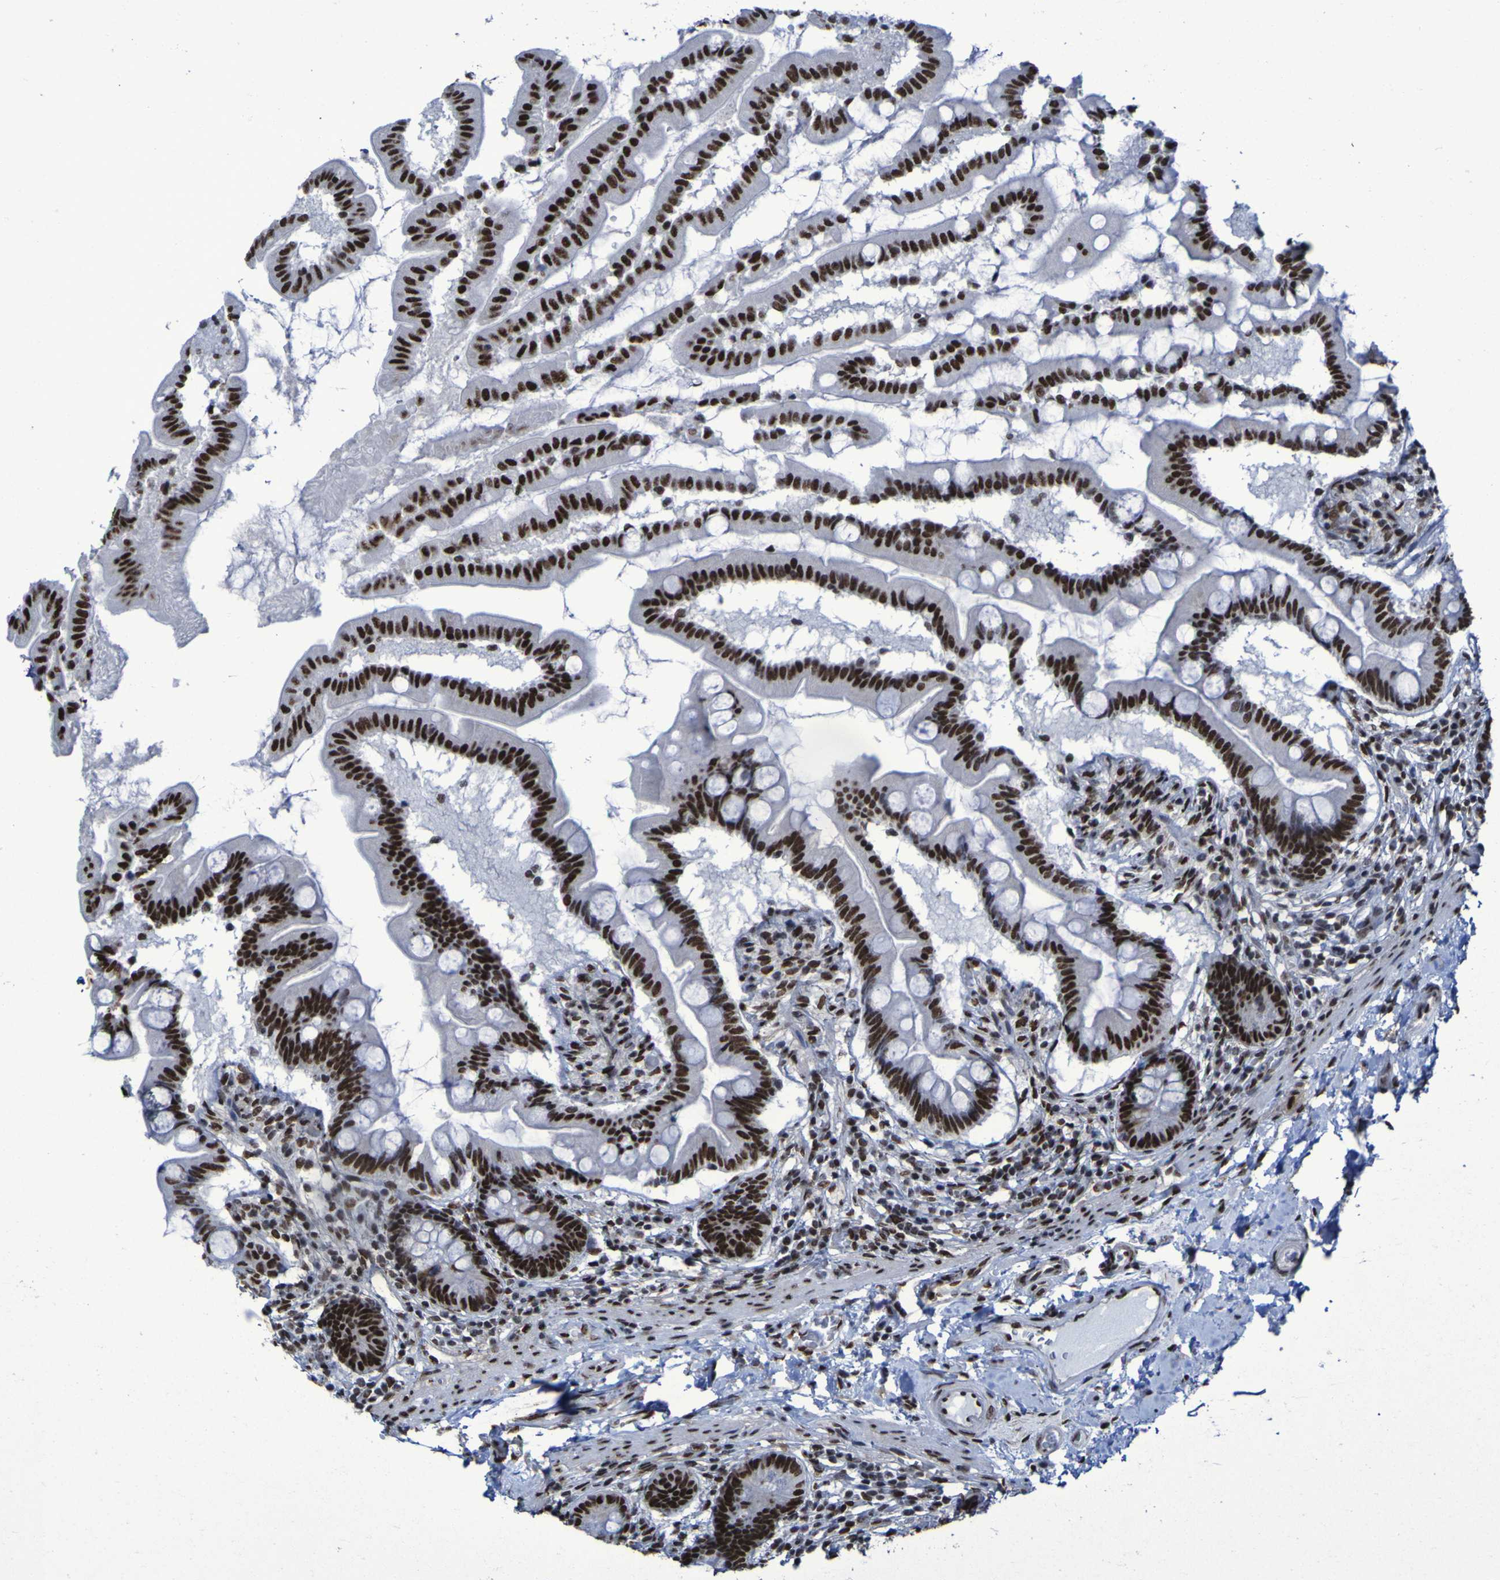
{"staining": {"intensity": "strong", "quantity": ">75%", "location": "nuclear"}, "tissue": "small intestine", "cell_type": "Glandular cells", "image_type": "normal", "snomed": [{"axis": "morphology", "description": "Normal tissue, NOS"}, {"axis": "topography", "description": "Small intestine"}], "caption": "Immunohistochemical staining of unremarkable small intestine exhibits >75% levels of strong nuclear protein staining in about >75% of glandular cells. The staining was performed using DAB, with brown indicating positive protein expression. Nuclei are stained blue with hematoxylin.", "gene": "HNRNPR", "patient": {"sex": "female", "age": 56}}